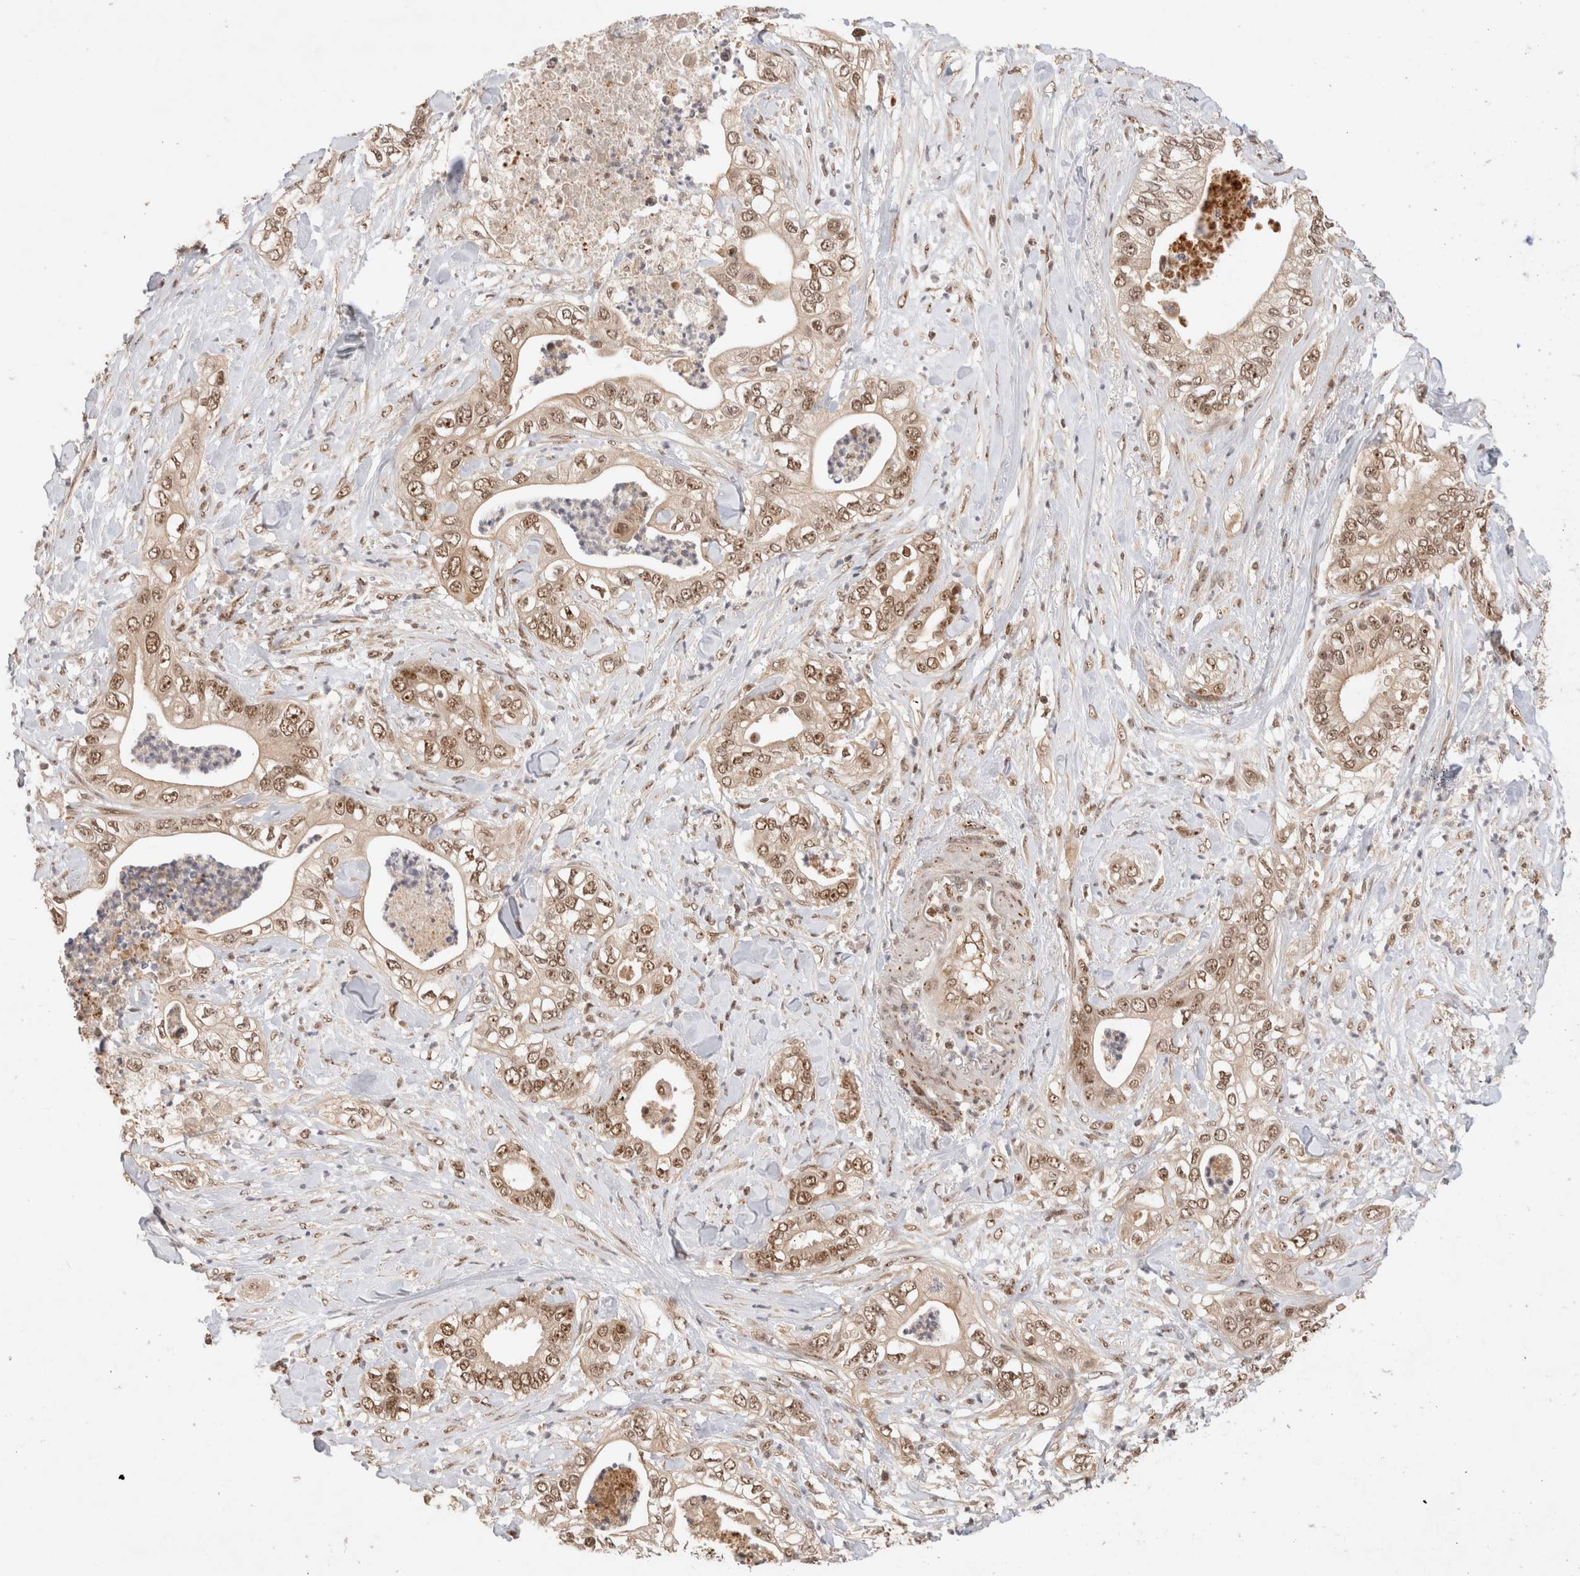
{"staining": {"intensity": "moderate", "quantity": ">75%", "location": "nuclear"}, "tissue": "pancreatic cancer", "cell_type": "Tumor cells", "image_type": "cancer", "snomed": [{"axis": "morphology", "description": "Adenocarcinoma, NOS"}, {"axis": "topography", "description": "Pancreas"}], "caption": "Protein expression analysis of human pancreatic cancer reveals moderate nuclear staining in about >75% of tumor cells.", "gene": "MPHOSPH6", "patient": {"sex": "female", "age": 78}}